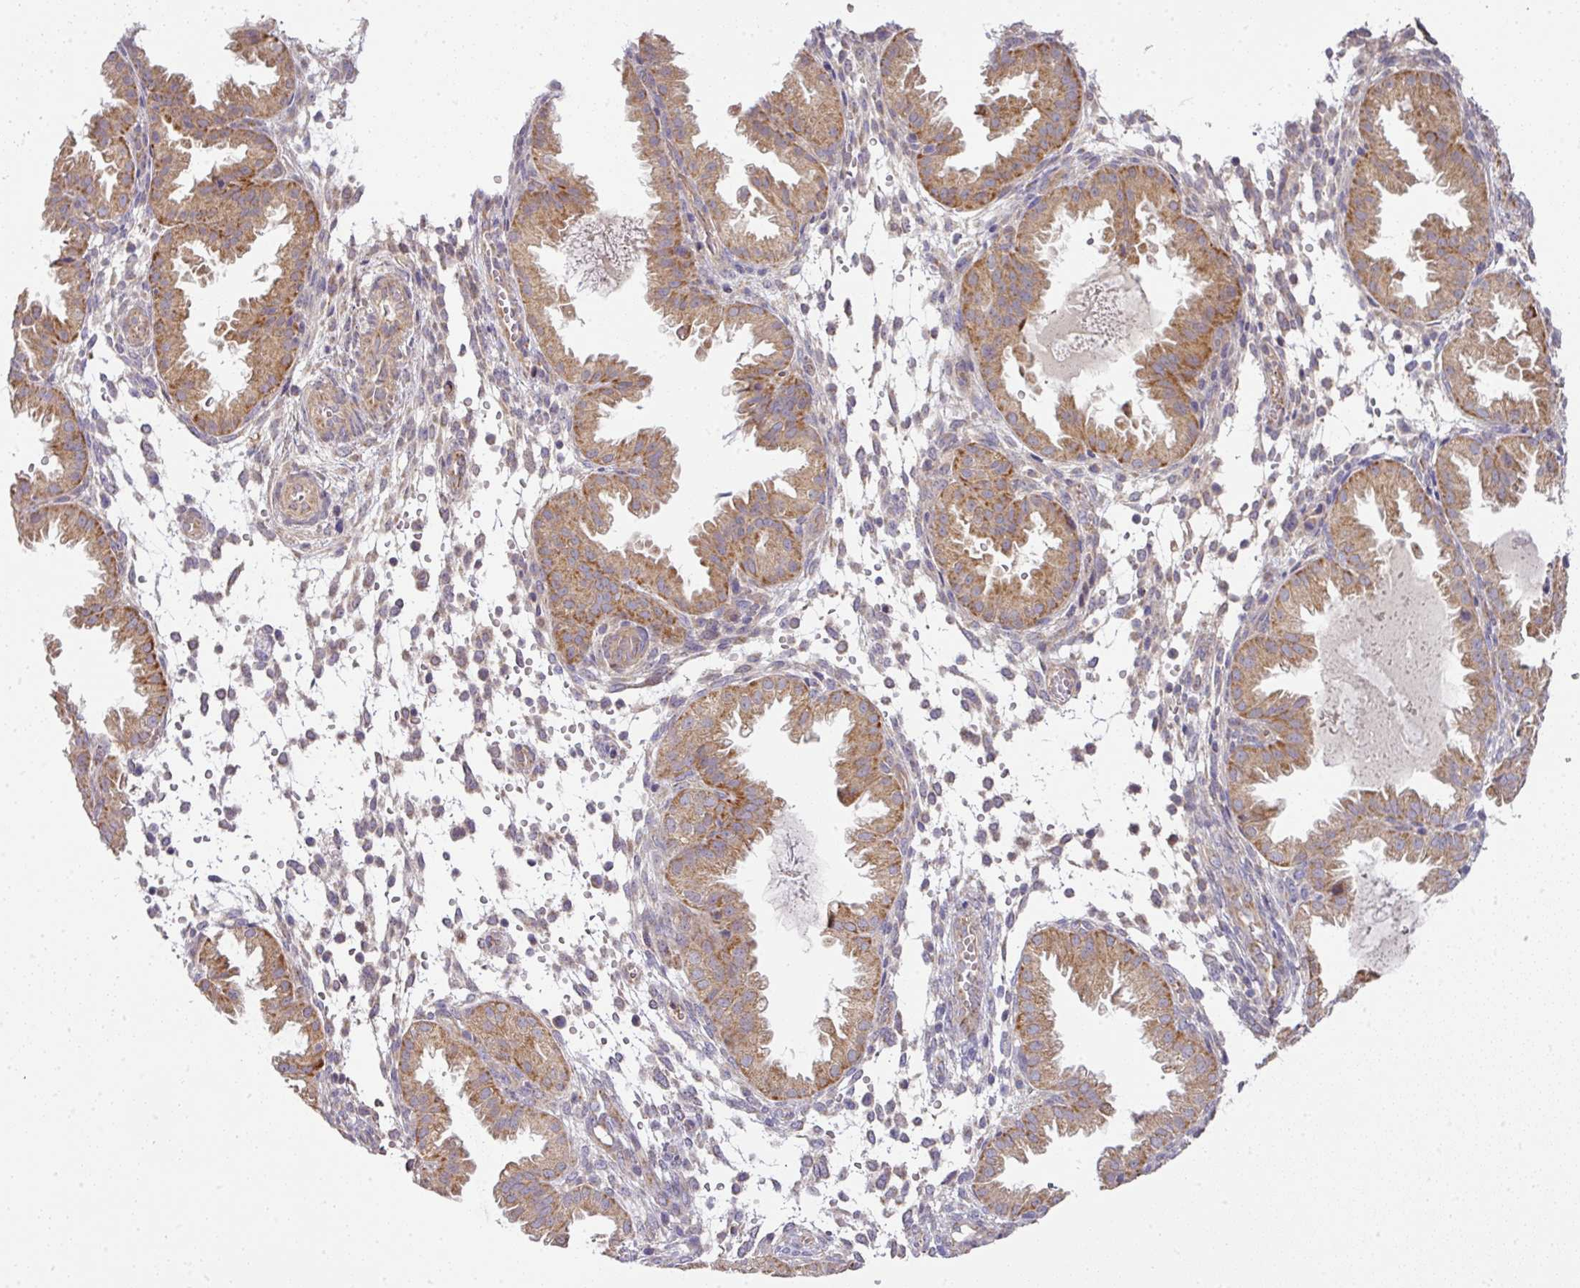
{"staining": {"intensity": "weak", "quantity": "<25%", "location": "cytoplasmic/membranous"}, "tissue": "endometrium", "cell_type": "Cells in endometrial stroma", "image_type": "normal", "snomed": [{"axis": "morphology", "description": "Normal tissue, NOS"}, {"axis": "topography", "description": "Endometrium"}], "caption": "Image shows no protein expression in cells in endometrial stroma of normal endometrium.", "gene": "STK35", "patient": {"sex": "female", "age": 33}}